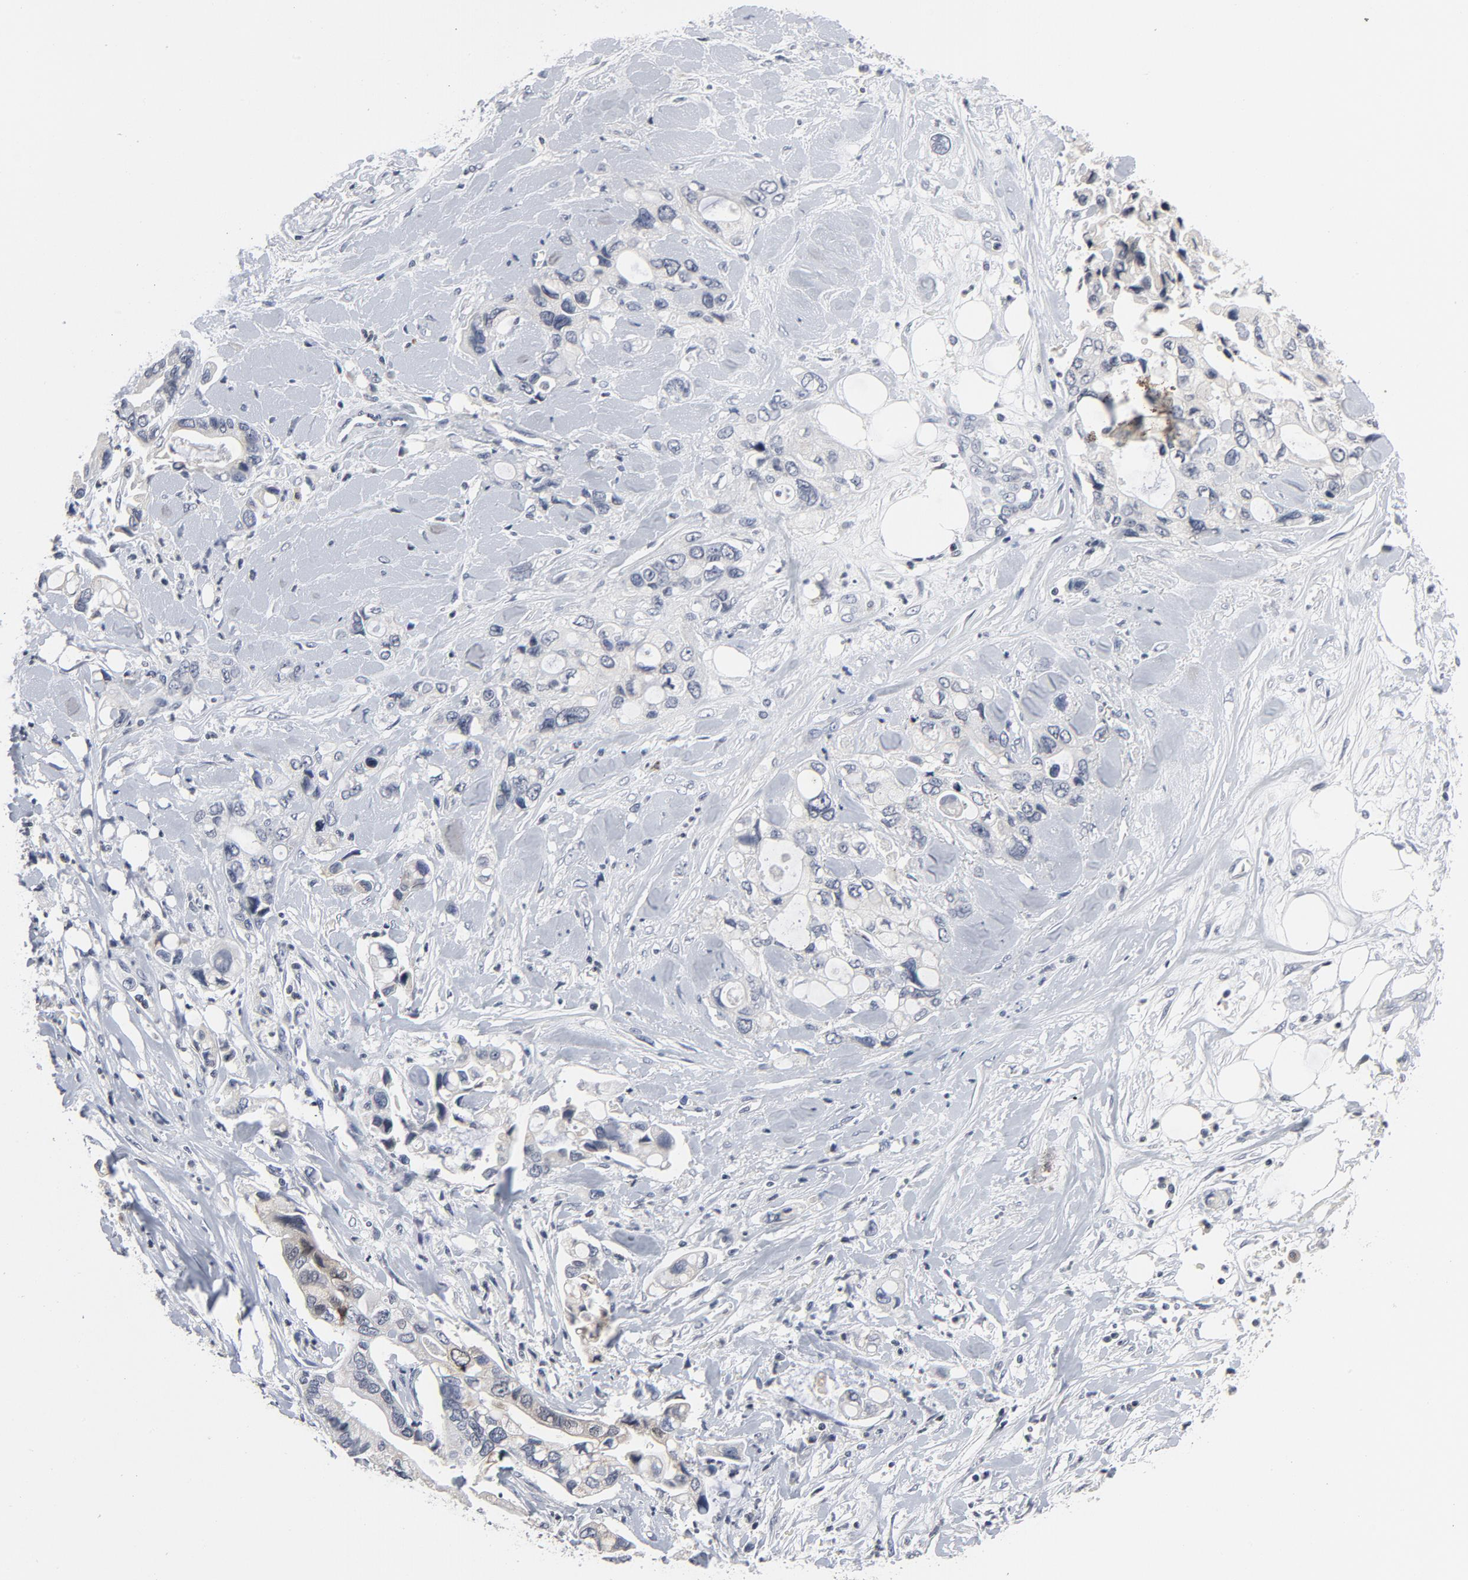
{"staining": {"intensity": "negative", "quantity": "none", "location": "none"}, "tissue": "pancreatic cancer", "cell_type": "Tumor cells", "image_type": "cancer", "snomed": [{"axis": "morphology", "description": "Adenocarcinoma, NOS"}, {"axis": "topography", "description": "Pancreas"}], "caption": "A high-resolution image shows IHC staining of adenocarcinoma (pancreatic), which exhibits no significant positivity in tumor cells. (Immunohistochemistry (ihc), brightfield microscopy, high magnification).", "gene": "TCL1A", "patient": {"sex": "male", "age": 70}}